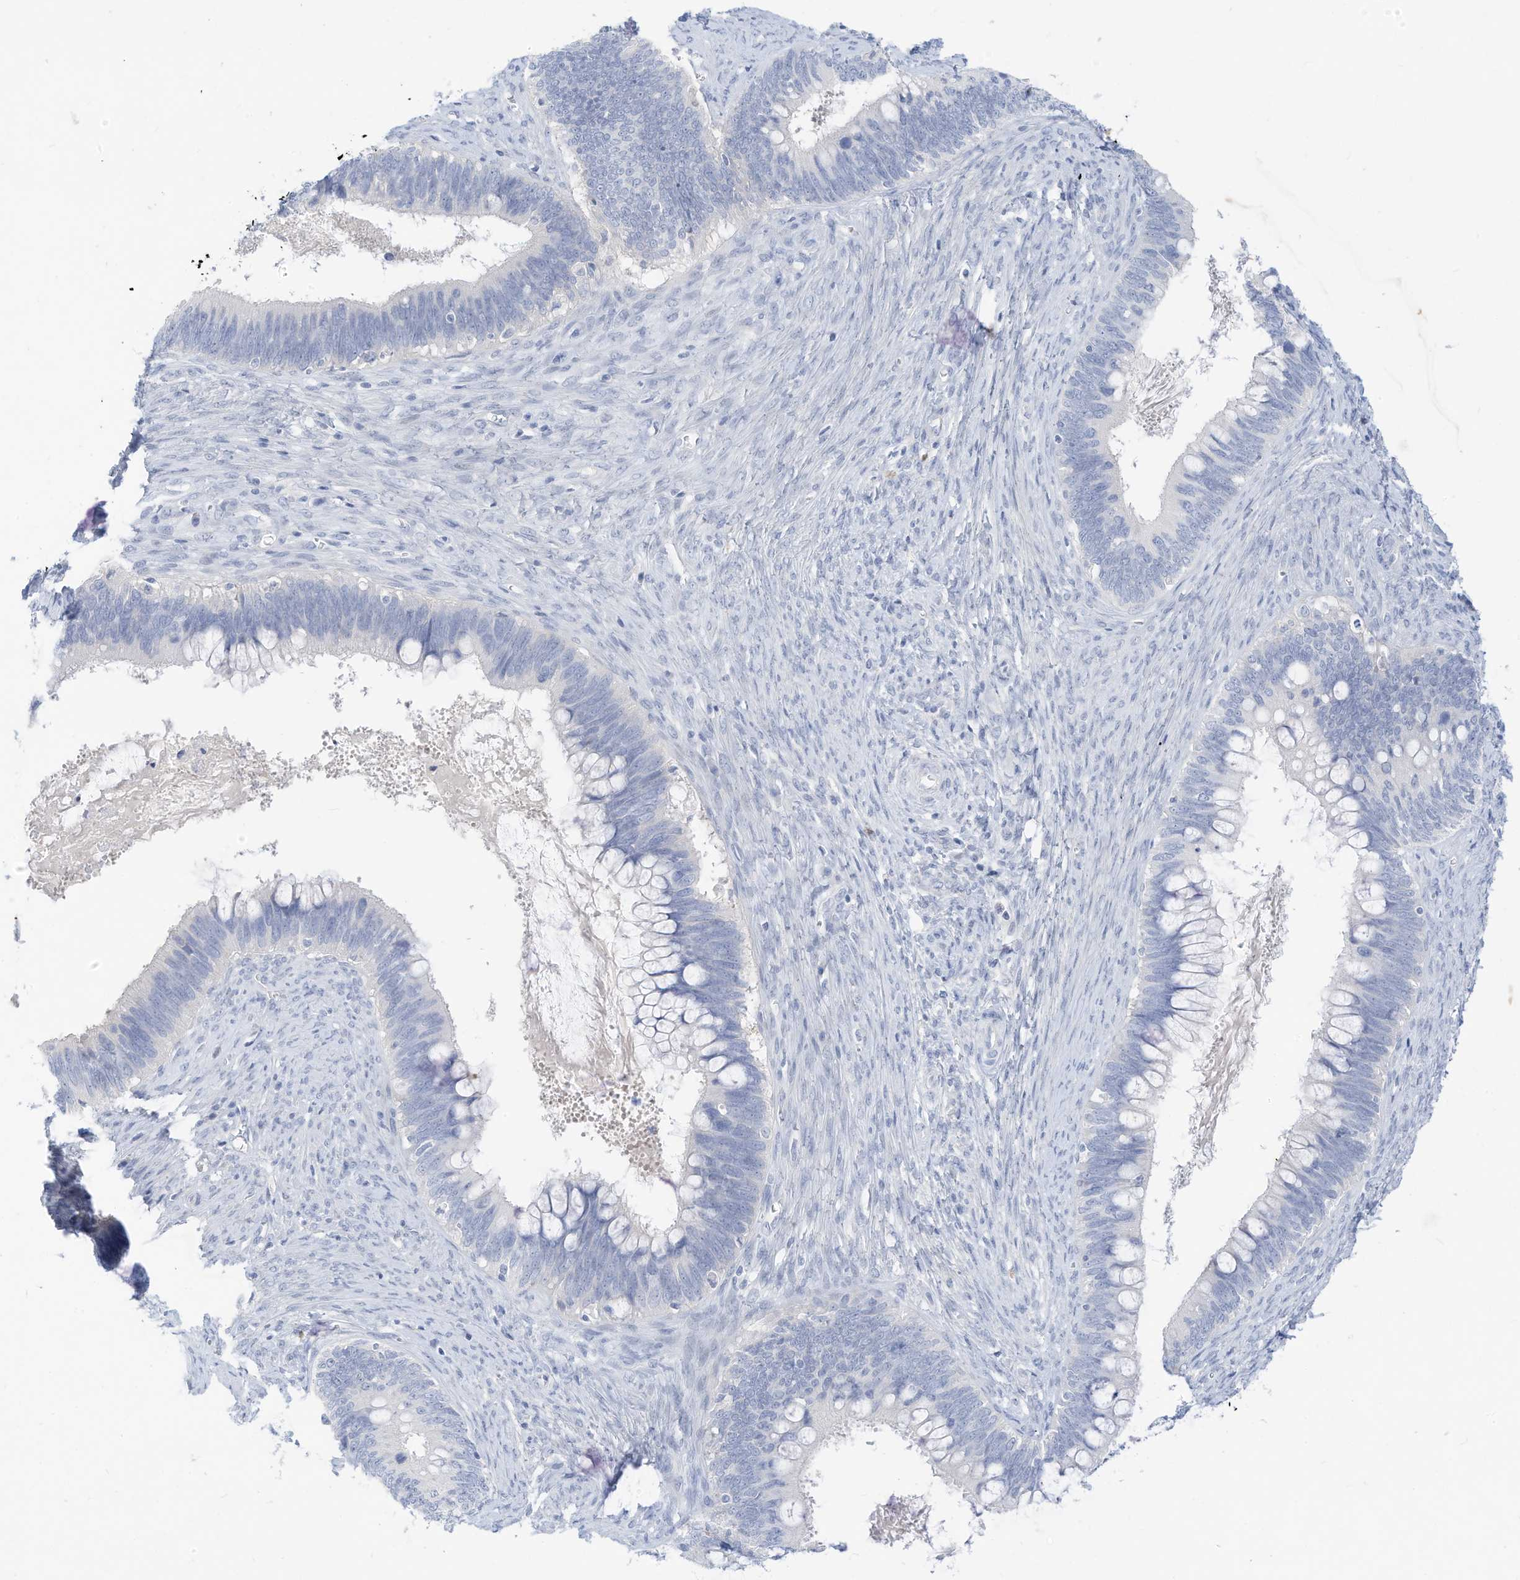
{"staining": {"intensity": "negative", "quantity": "none", "location": "none"}, "tissue": "cervical cancer", "cell_type": "Tumor cells", "image_type": "cancer", "snomed": [{"axis": "morphology", "description": "Adenocarcinoma, NOS"}, {"axis": "topography", "description": "Cervix"}], "caption": "DAB immunohistochemical staining of human cervical cancer exhibits no significant expression in tumor cells.", "gene": "SPOCD1", "patient": {"sex": "female", "age": 42}}